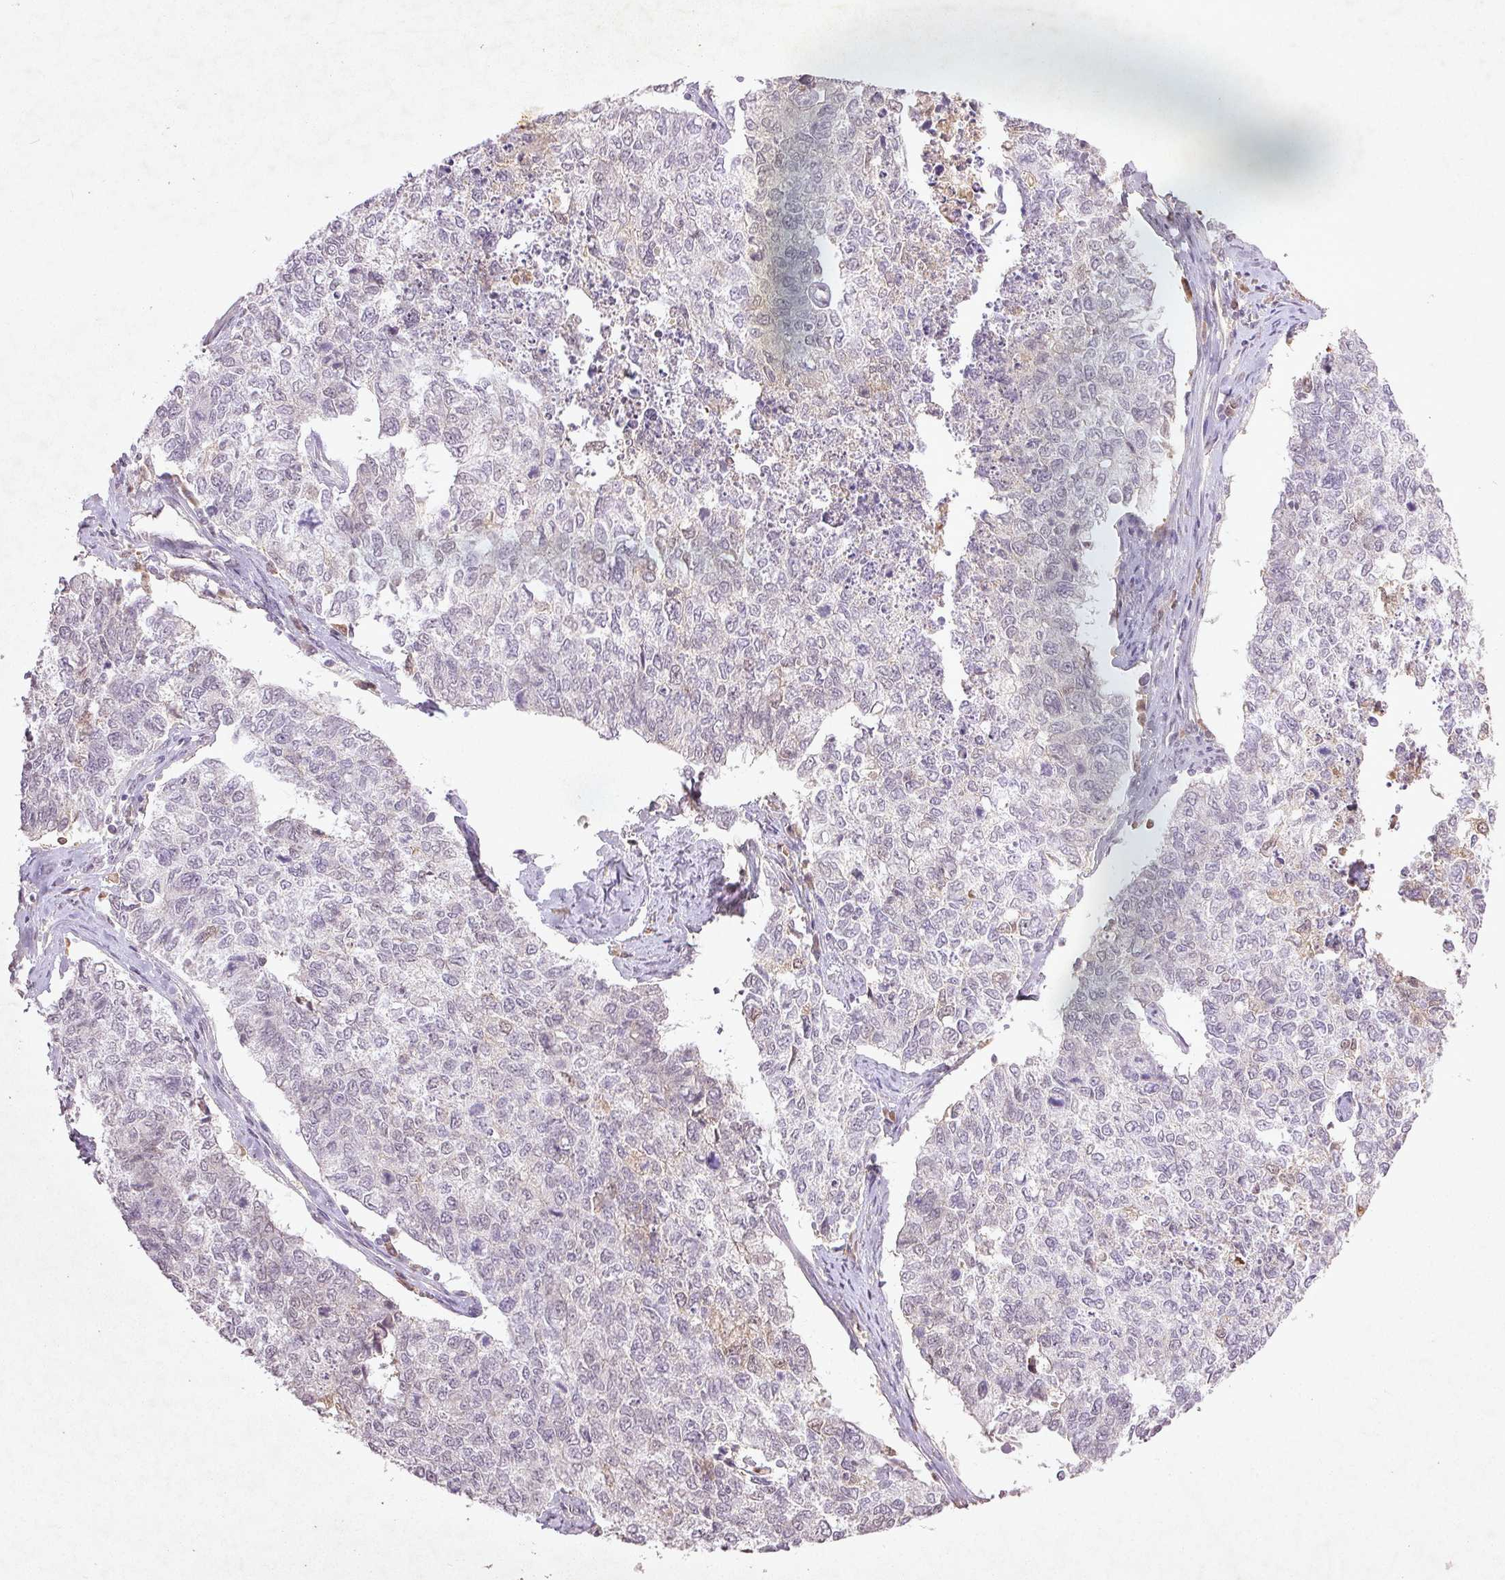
{"staining": {"intensity": "negative", "quantity": "none", "location": "none"}, "tissue": "cervical cancer", "cell_type": "Tumor cells", "image_type": "cancer", "snomed": [{"axis": "morphology", "description": "Adenocarcinoma, NOS"}, {"axis": "topography", "description": "Cervix"}], "caption": "The image demonstrates no staining of tumor cells in cervical cancer.", "gene": "FAM168B", "patient": {"sex": "female", "age": 63}}